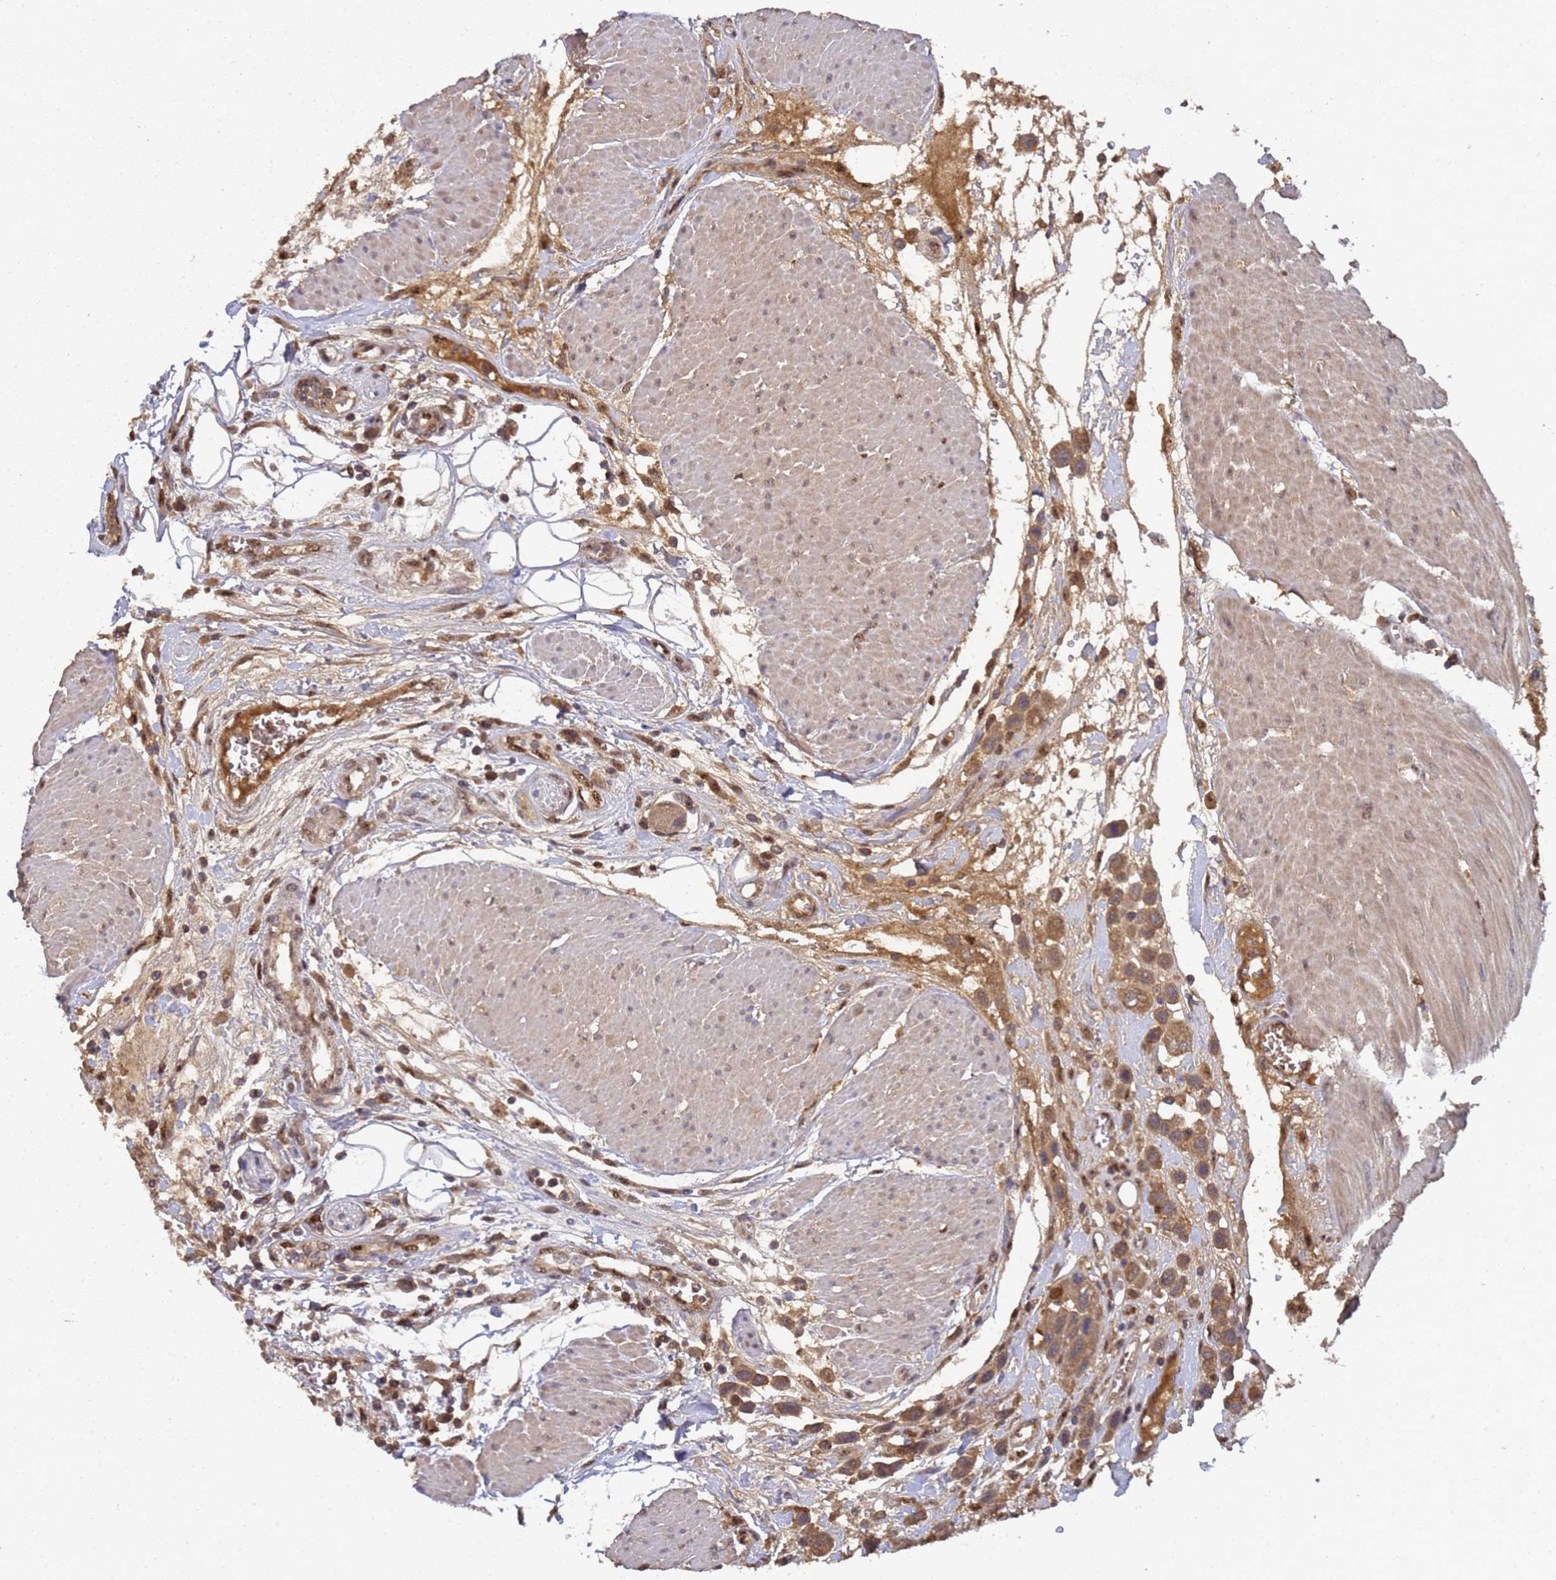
{"staining": {"intensity": "moderate", "quantity": ">75%", "location": "cytoplasmic/membranous"}, "tissue": "urothelial cancer", "cell_type": "Tumor cells", "image_type": "cancer", "snomed": [{"axis": "morphology", "description": "Urothelial carcinoma, High grade"}, {"axis": "topography", "description": "Urinary bladder"}], "caption": "Immunohistochemical staining of human urothelial carcinoma (high-grade) displays moderate cytoplasmic/membranous protein staining in approximately >75% of tumor cells. Immunohistochemistry (ihc) stains the protein in brown and the nuclei are stained blue.", "gene": "SECISBP2", "patient": {"sex": "male", "age": 50}}